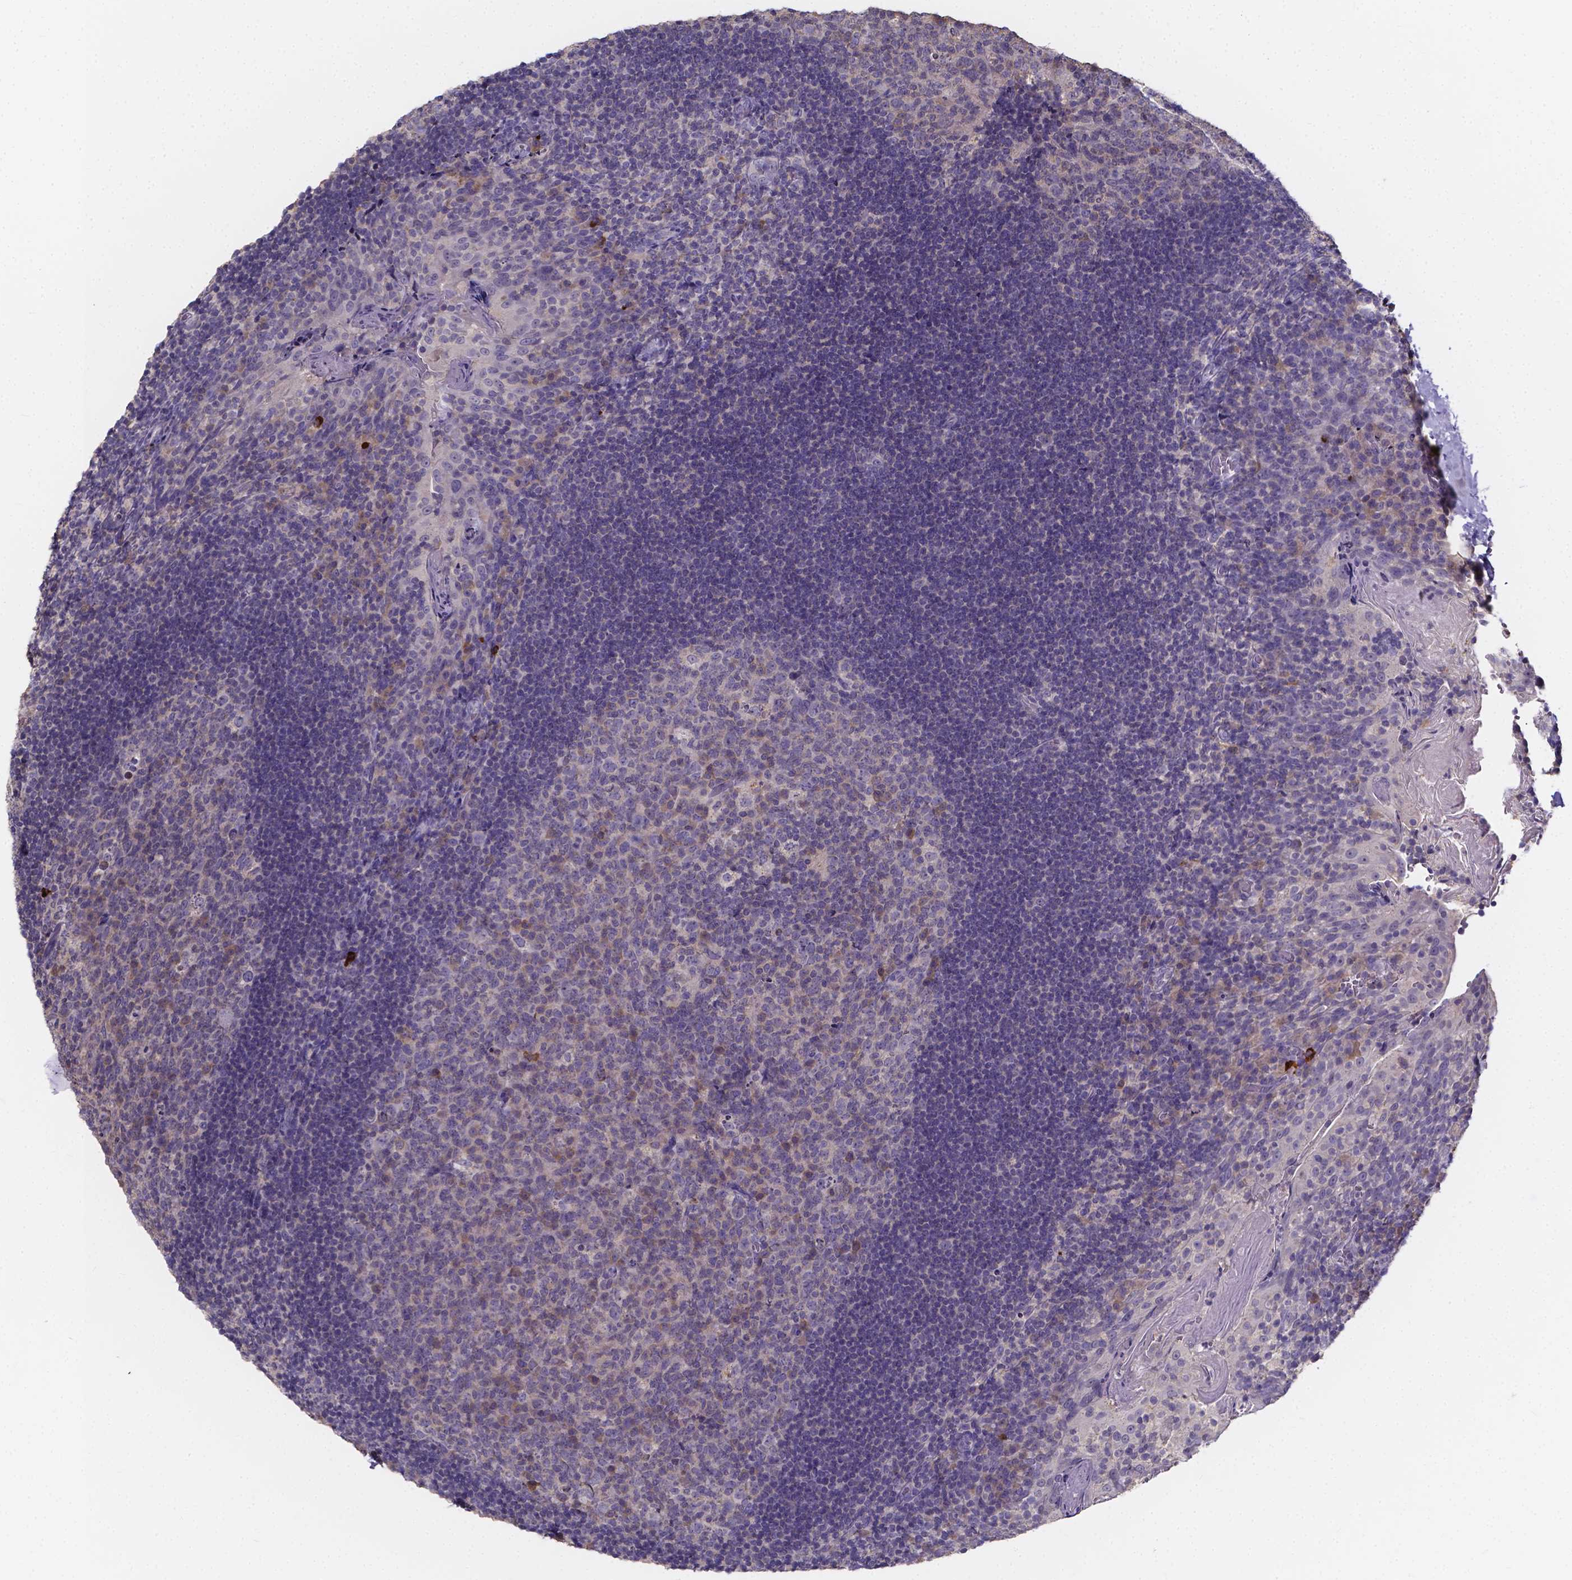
{"staining": {"intensity": "weak", "quantity": "<25%", "location": "cytoplasmic/membranous"}, "tissue": "tonsil", "cell_type": "Germinal center cells", "image_type": "normal", "snomed": [{"axis": "morphology", "description": "Normal tissue, NOS"}, {"axis": "topography", "description": "Tonsil"}], "caption": "Germinal center cells are negative for protein expression in benign human tonsil. (Immunohistochemistry, brightfield microscopy, high magnification).", "gene": "SPOCD1", "patient": {"sex": "male", "age": 17}}